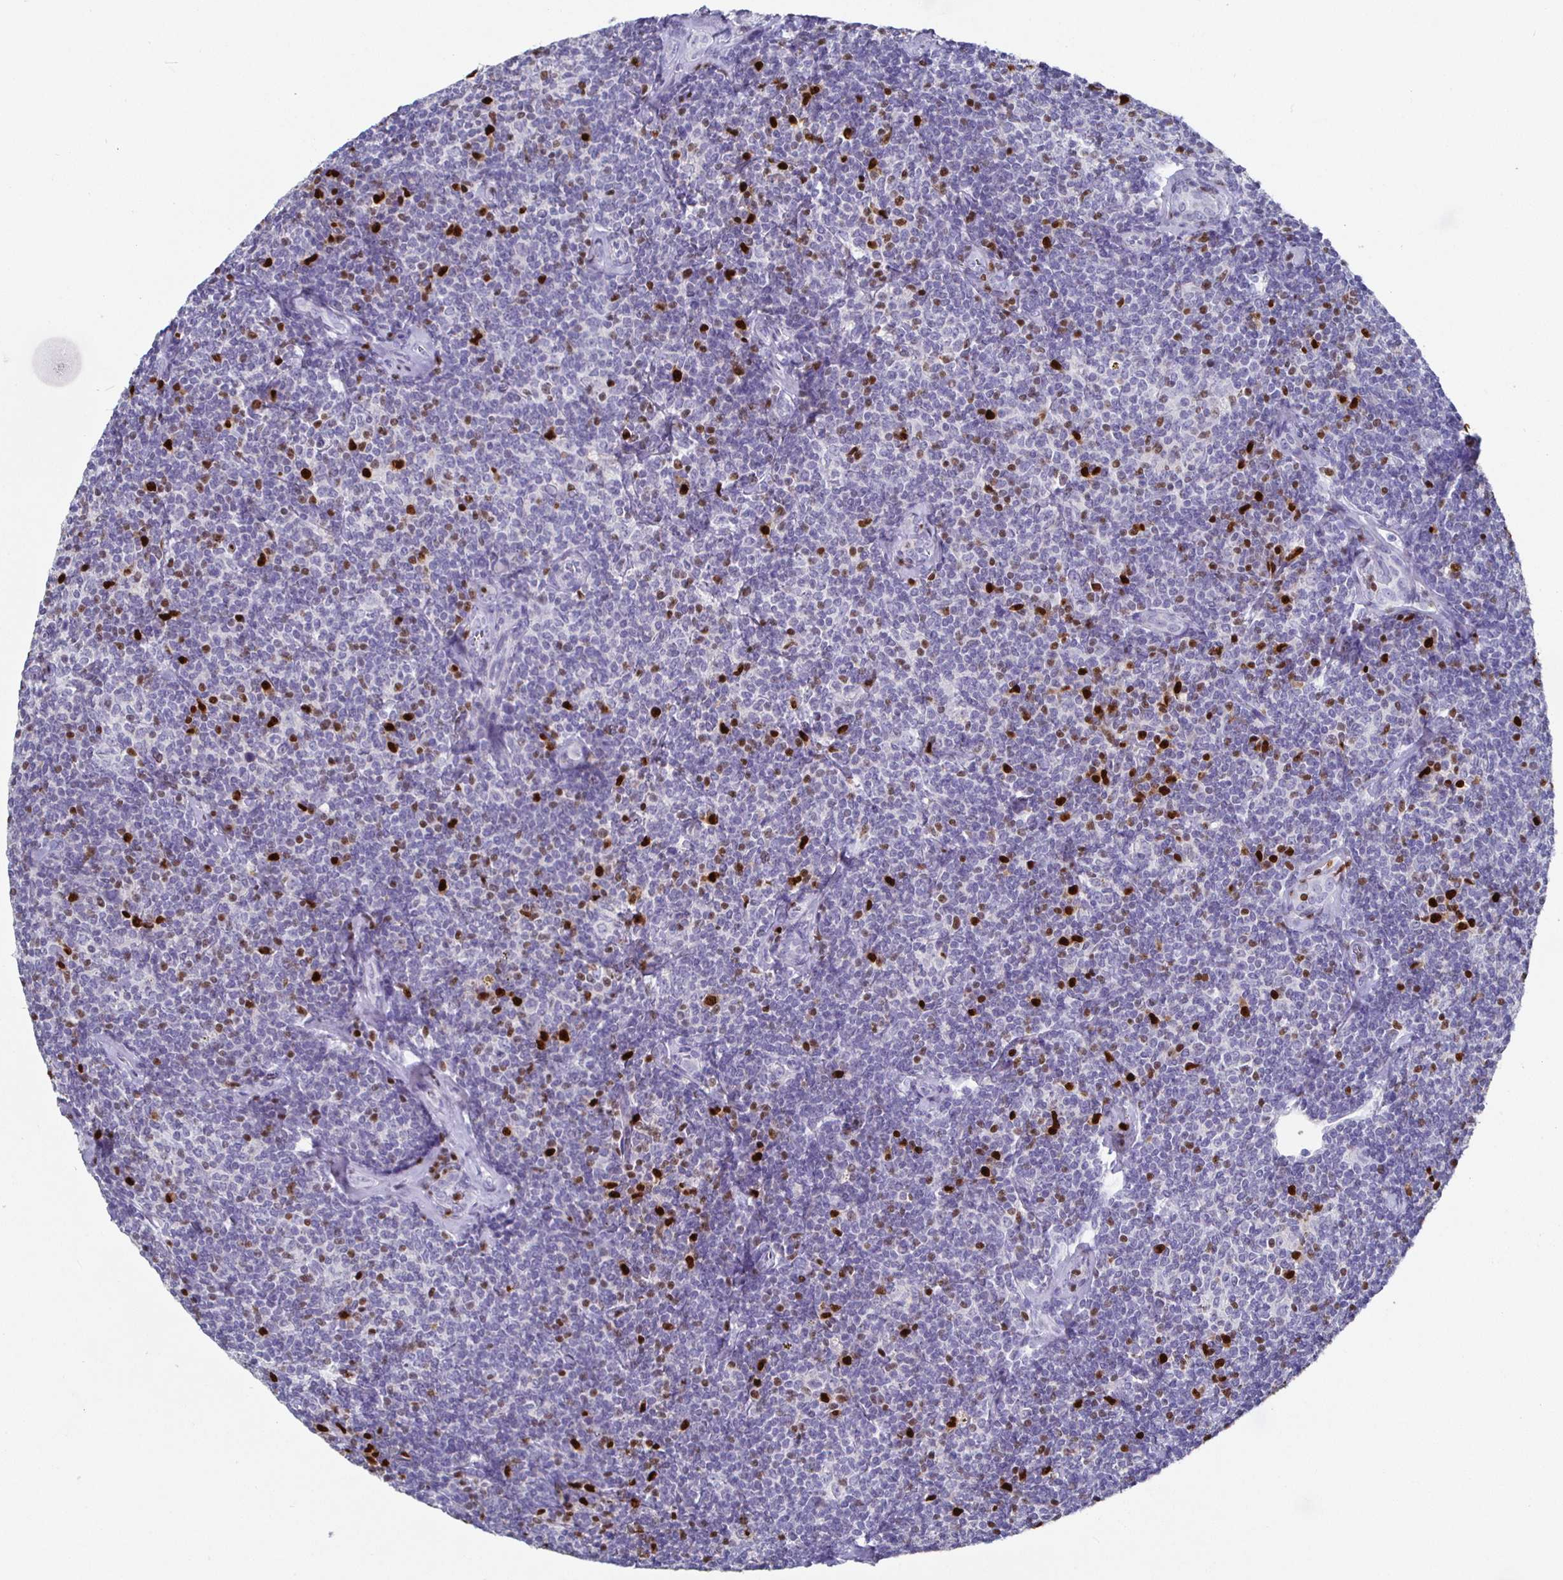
{"staining": {"intensity": "negative", "quantity": "none", "location": "none"}, "tissue": "lymphoma", "cell_type": "Tumor cells", "image_type": "cancer", "snomed": [{"axis": "morphology", "description": "Malignant lymphoma, non-Hodgkin's type, Low grade"}, {"axis": "topography", "description": "Lymph node"}], "caption": "Immunohistochemical staining of human lymphoma demonstrates no significant positivity in tumor cells.", "gene": "RUNX2", "patient": {"sex": "female", "age": 56}}